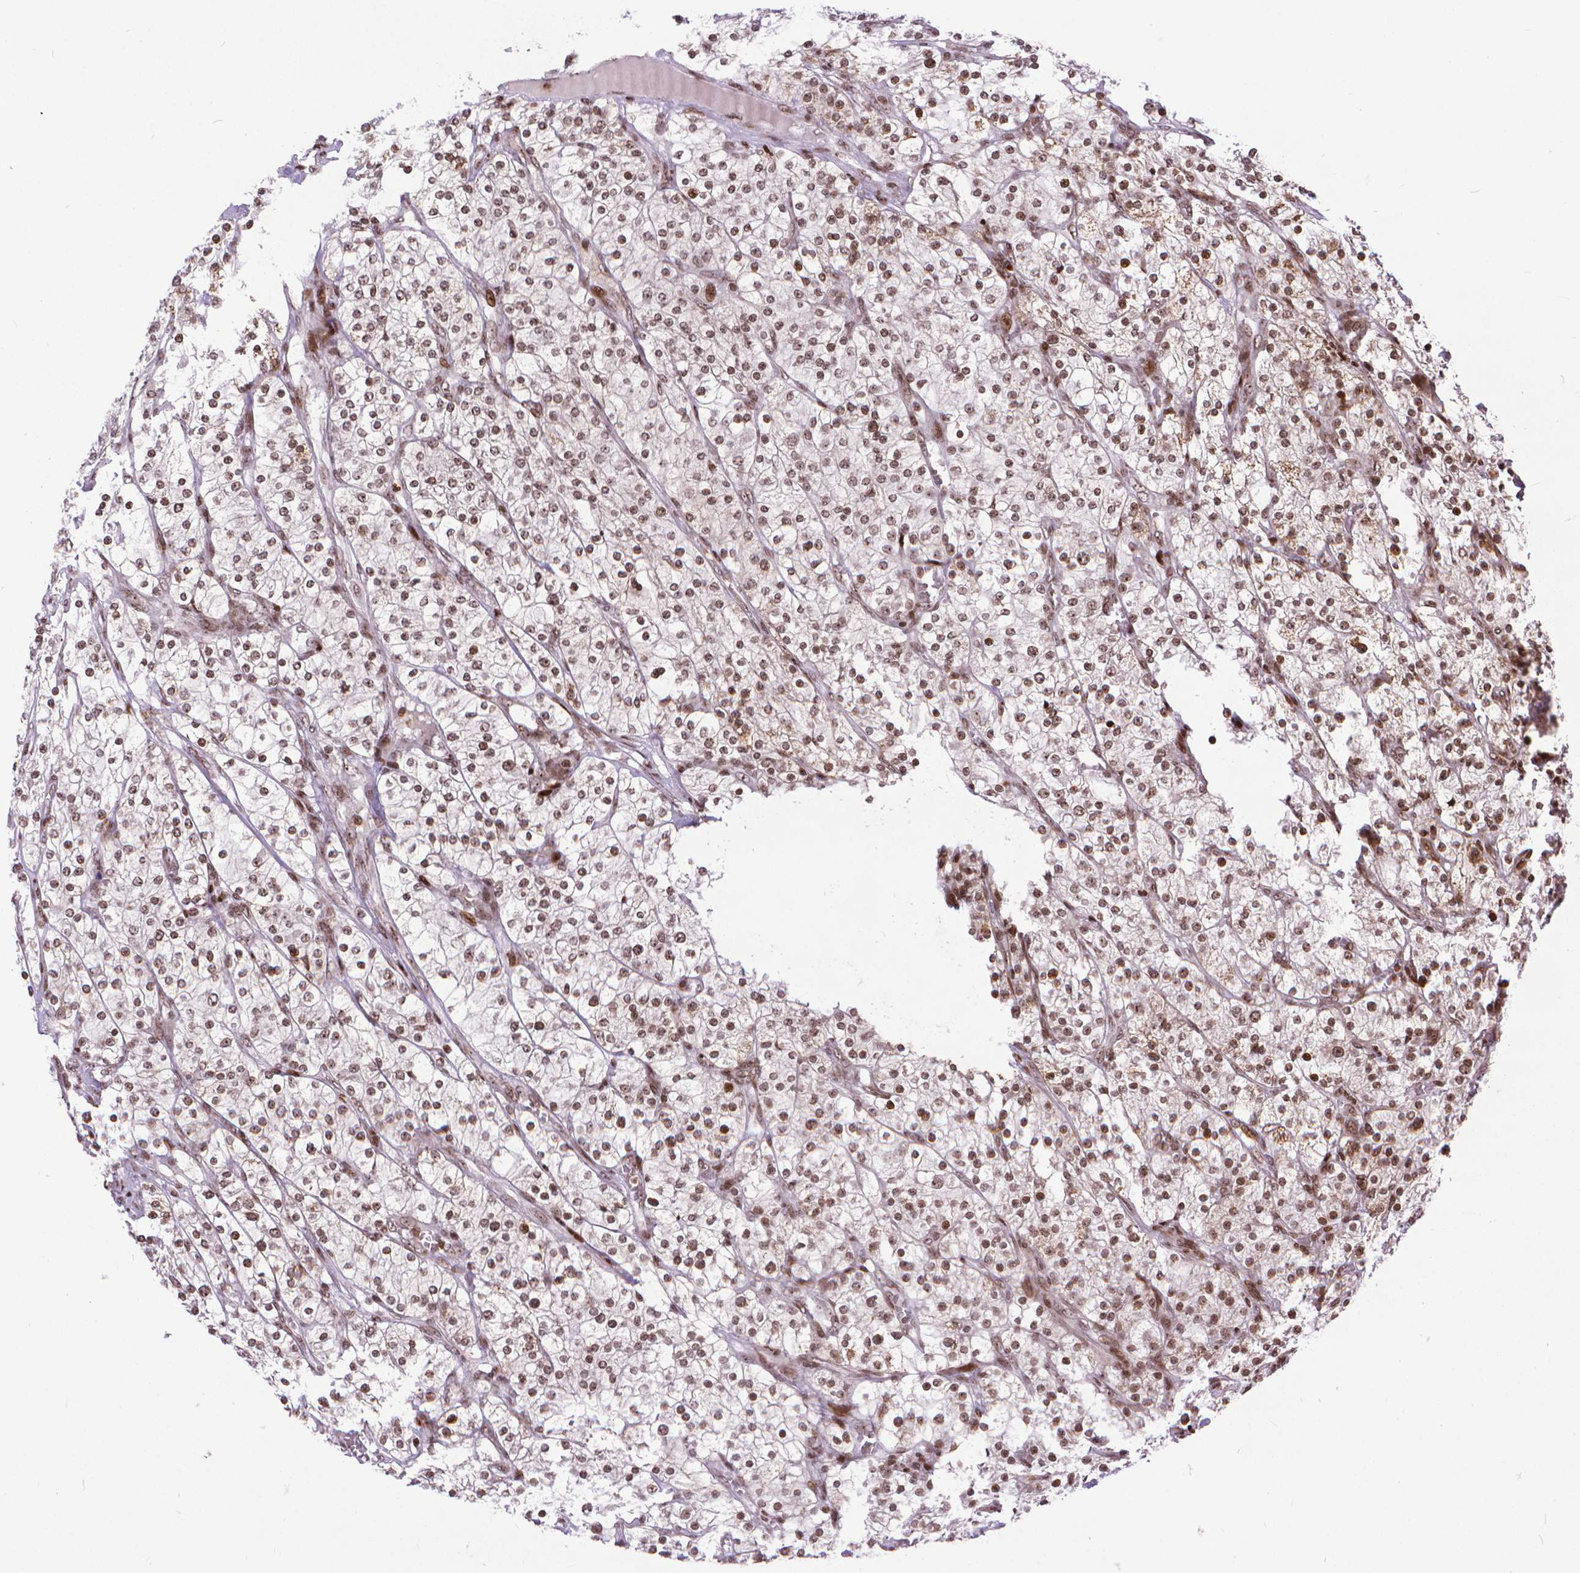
{"staining": {"intensity": "moderate", "quantity": "<25%", "location": "nuclear"}, "tissue": "renal cancer", "cell_type": "Tumor cells", "image_type": "cancer", "snomed": [{"axis": "morphology", "description": "Adenocarcinoma, NOS"}, {"axis": "topography", "description": "Kidney"}], "caption": "Renal adenocarcinoma tissue demonstrates moderate nuclear staining in approximately <25% of tumor cells The staining was performed using DAB (3,3'-diaminobenzidine) to visualize the protein expression in brown, while the nuclei were stained in blue with hematoxylin (Magnification: 20x).", "gene": "AMER1", "patient": {"sex": "male", "age": 80}}